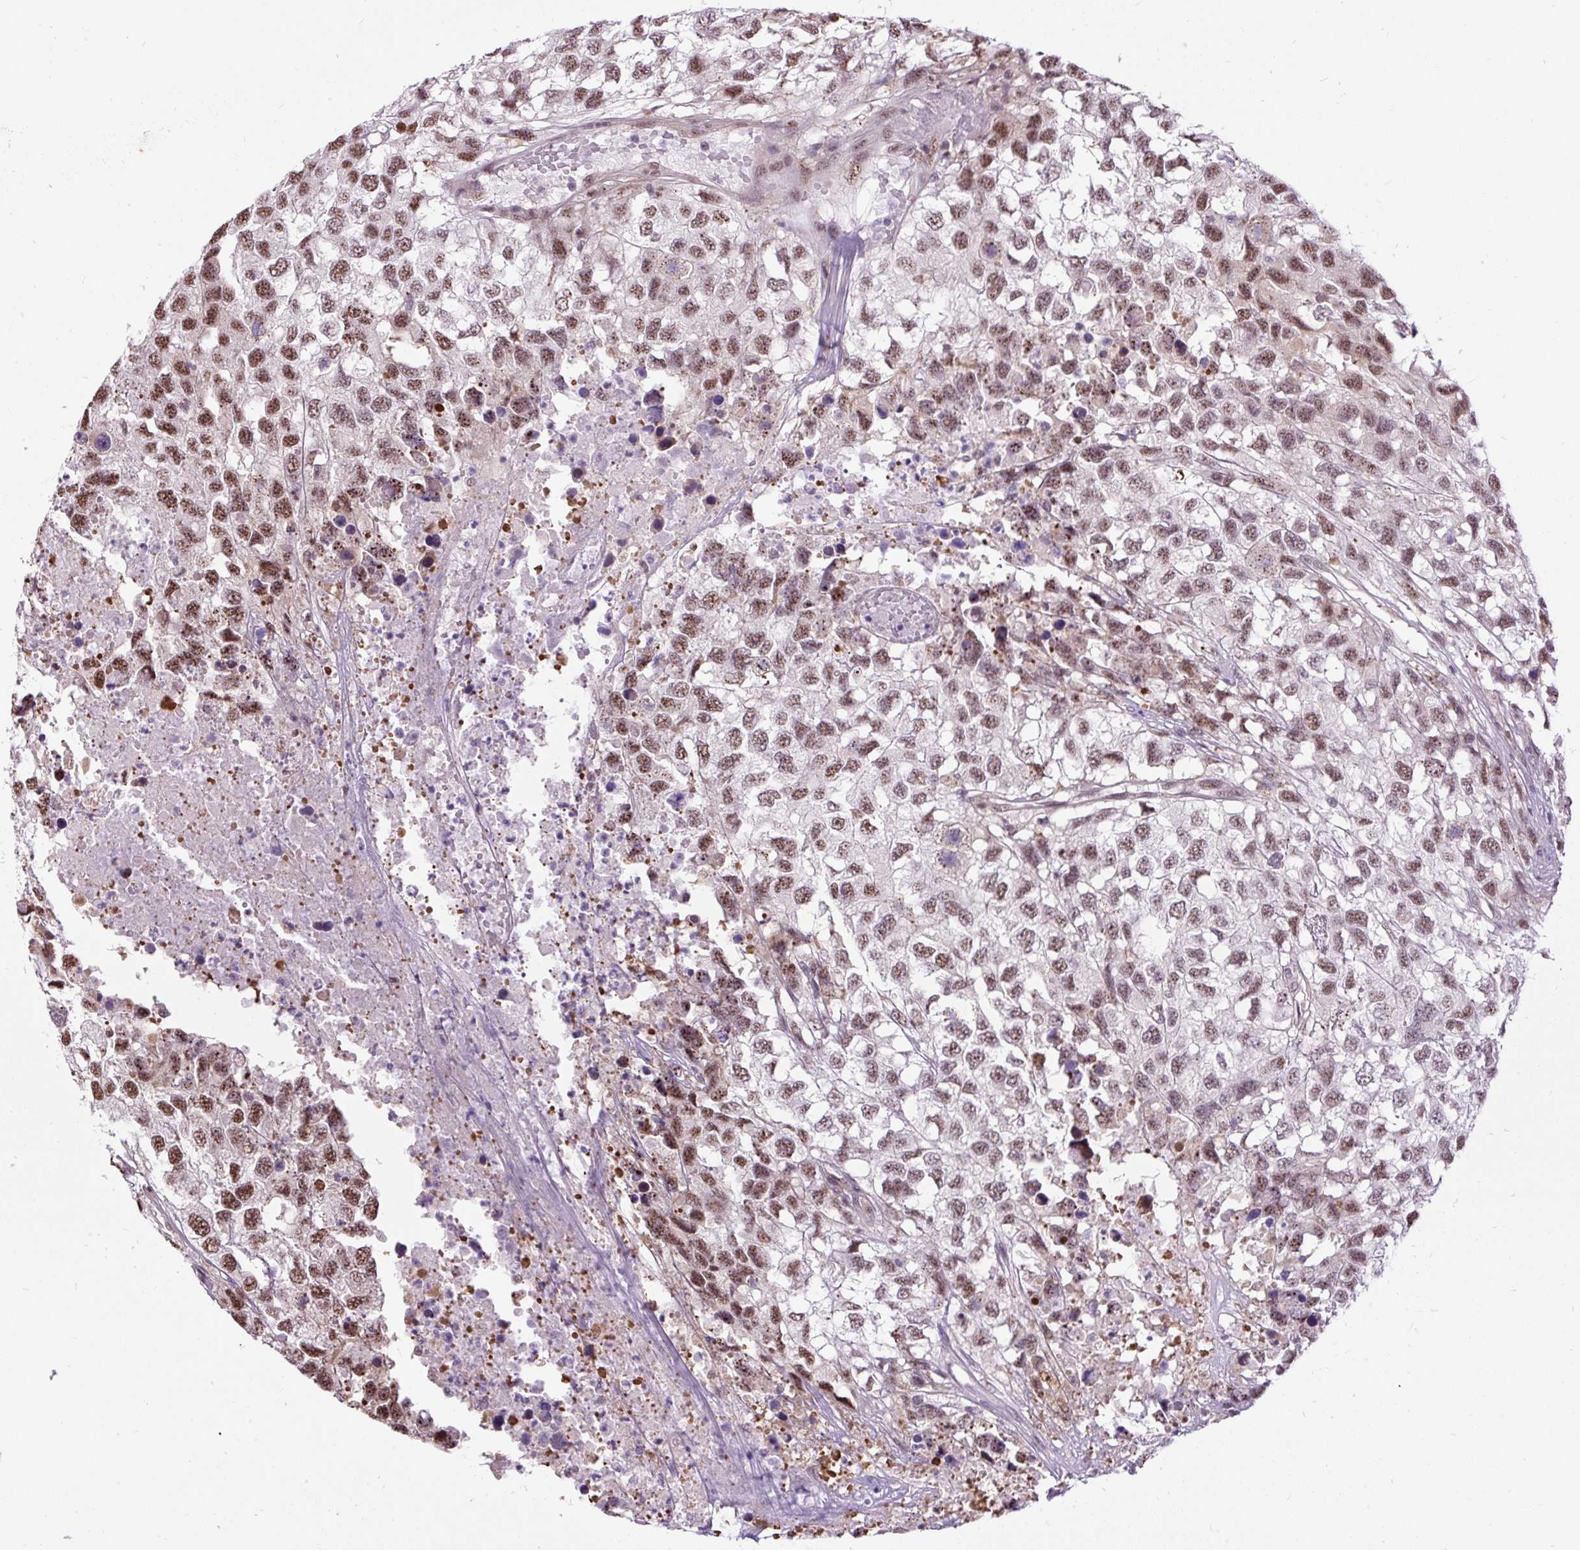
{"staining": {"intensity": "moderate", "quantity": ">75%", "location": "nuclear"}, "tissue": "testis cancer", "cell_type": "Tumor cells", "image_type": "cancer", "snomed": [{"axis": "morphology", "description": "Carcinoma, Embryonal, NOS"}, {"axis": "topography", "description": "Testis"}], "caption": "This histopathology image reveals testis cancer (embryonal carcinoma) stained with immunohistochemistry (IHC) to label a protein in brown. The nuclear of tumor cells show moderate positivity for the protein. Nuclei are counter-stained blue.", "gene": "SMC5", "patient": {"sex": "male", "age": 83}}